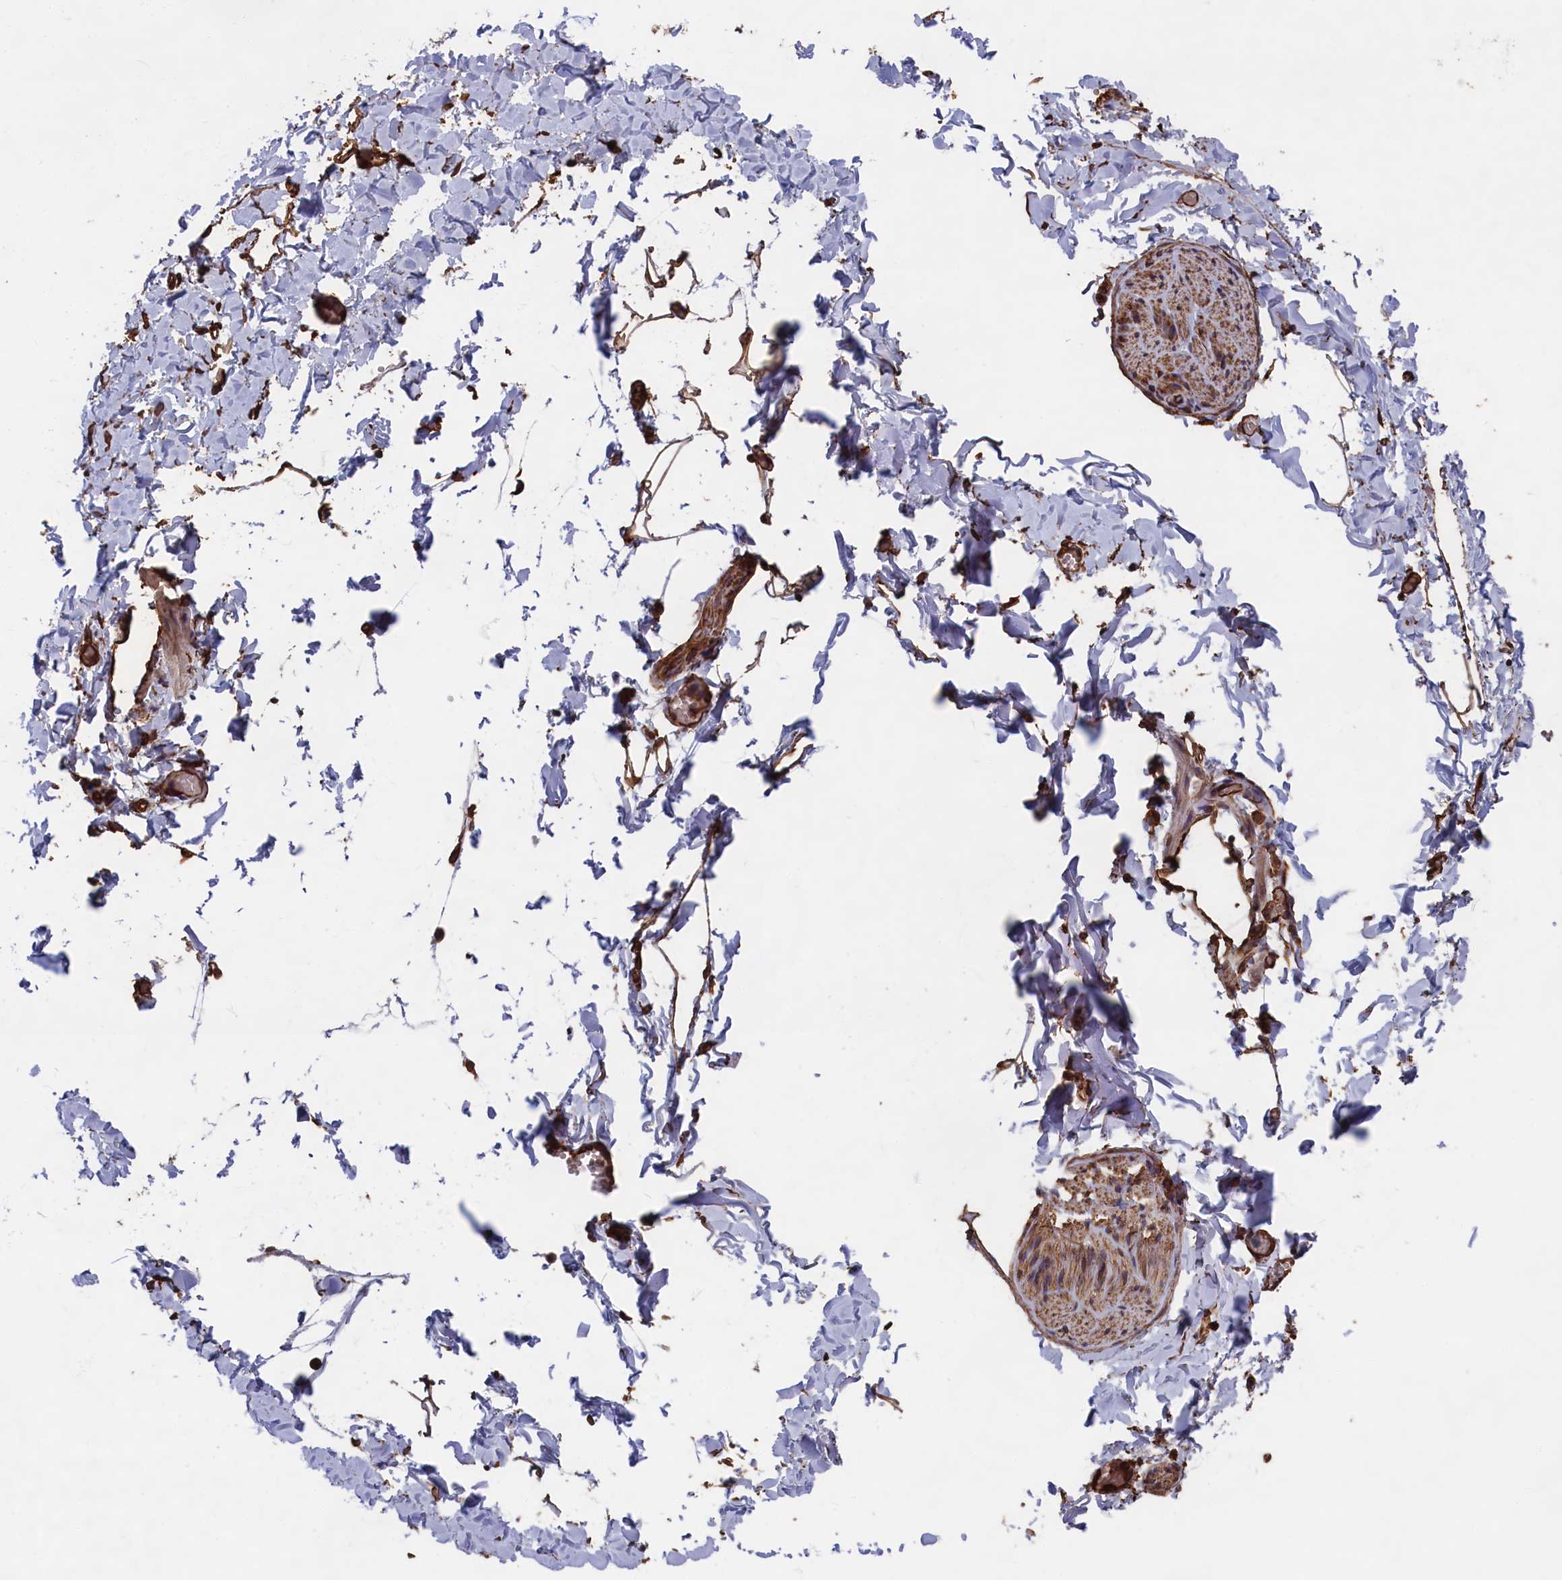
{"staining": {"intensity": "strong", "quantity": ">75%", "location": "cytoplasmic/membranous"}, "tissue": "adipose tissue", "cell_type": "Adipocytes", "image_type": "normal", "snomed": [{"axis": "morphology", "description": "Normal tissue, NOS"}, {"axis": "topography", "description": "Gallbladder"}, {"axis": "topography", "description": "Peripheral nerve tissue"}], "caption": "A high-resolution histopathology image shows IHC staining of normal adipose tissue, which exhibits strong cytoplasmic/membranous staining in about >75% of adipocytes.", "gene": "CCDC124", "patient": {"sex": "male", "age": 38}}